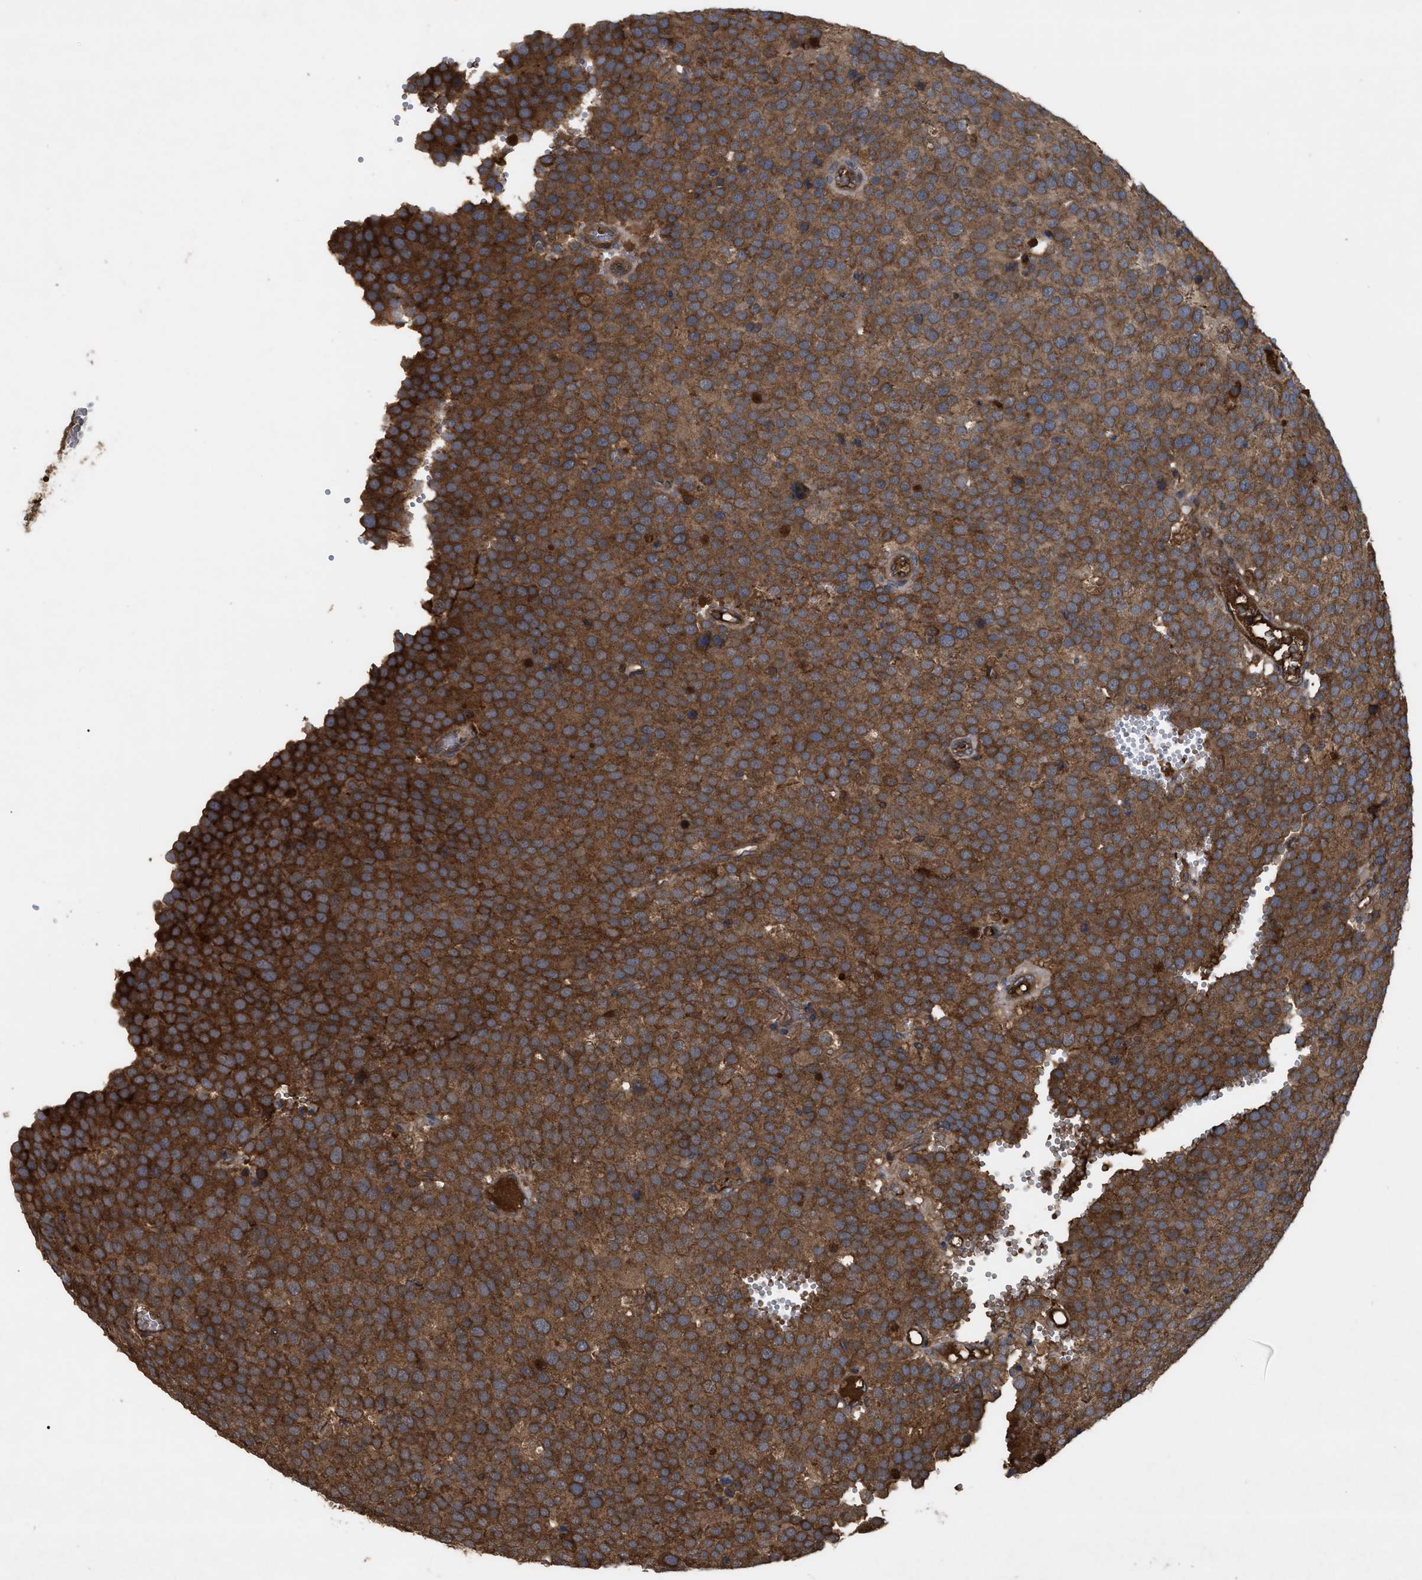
{"staining": {"intensity": "strong", "quantity": ">75%", "location": "cytoplasmic/membranous"}, "tissue": "testis cancer", "cell_type": "Tumor cells", "image_type": "cancer", "snomed": [{"axis": "morphology", "description": "Normal tissue, NOS"}, {"axis": "morphology", "description": "Seminoma, NOS"}, {"axis": "topography", "description": "Testis"}], "caption": "Immunohistochemistry histopathology image of testis cancer stained for a protein (brown), which demonstrates high levels of strong cytoplasmic/membranous expression in about >75% of tumor cells.", "gene": "RAB2A", "patient": {"sex": "male", "age": 71}}